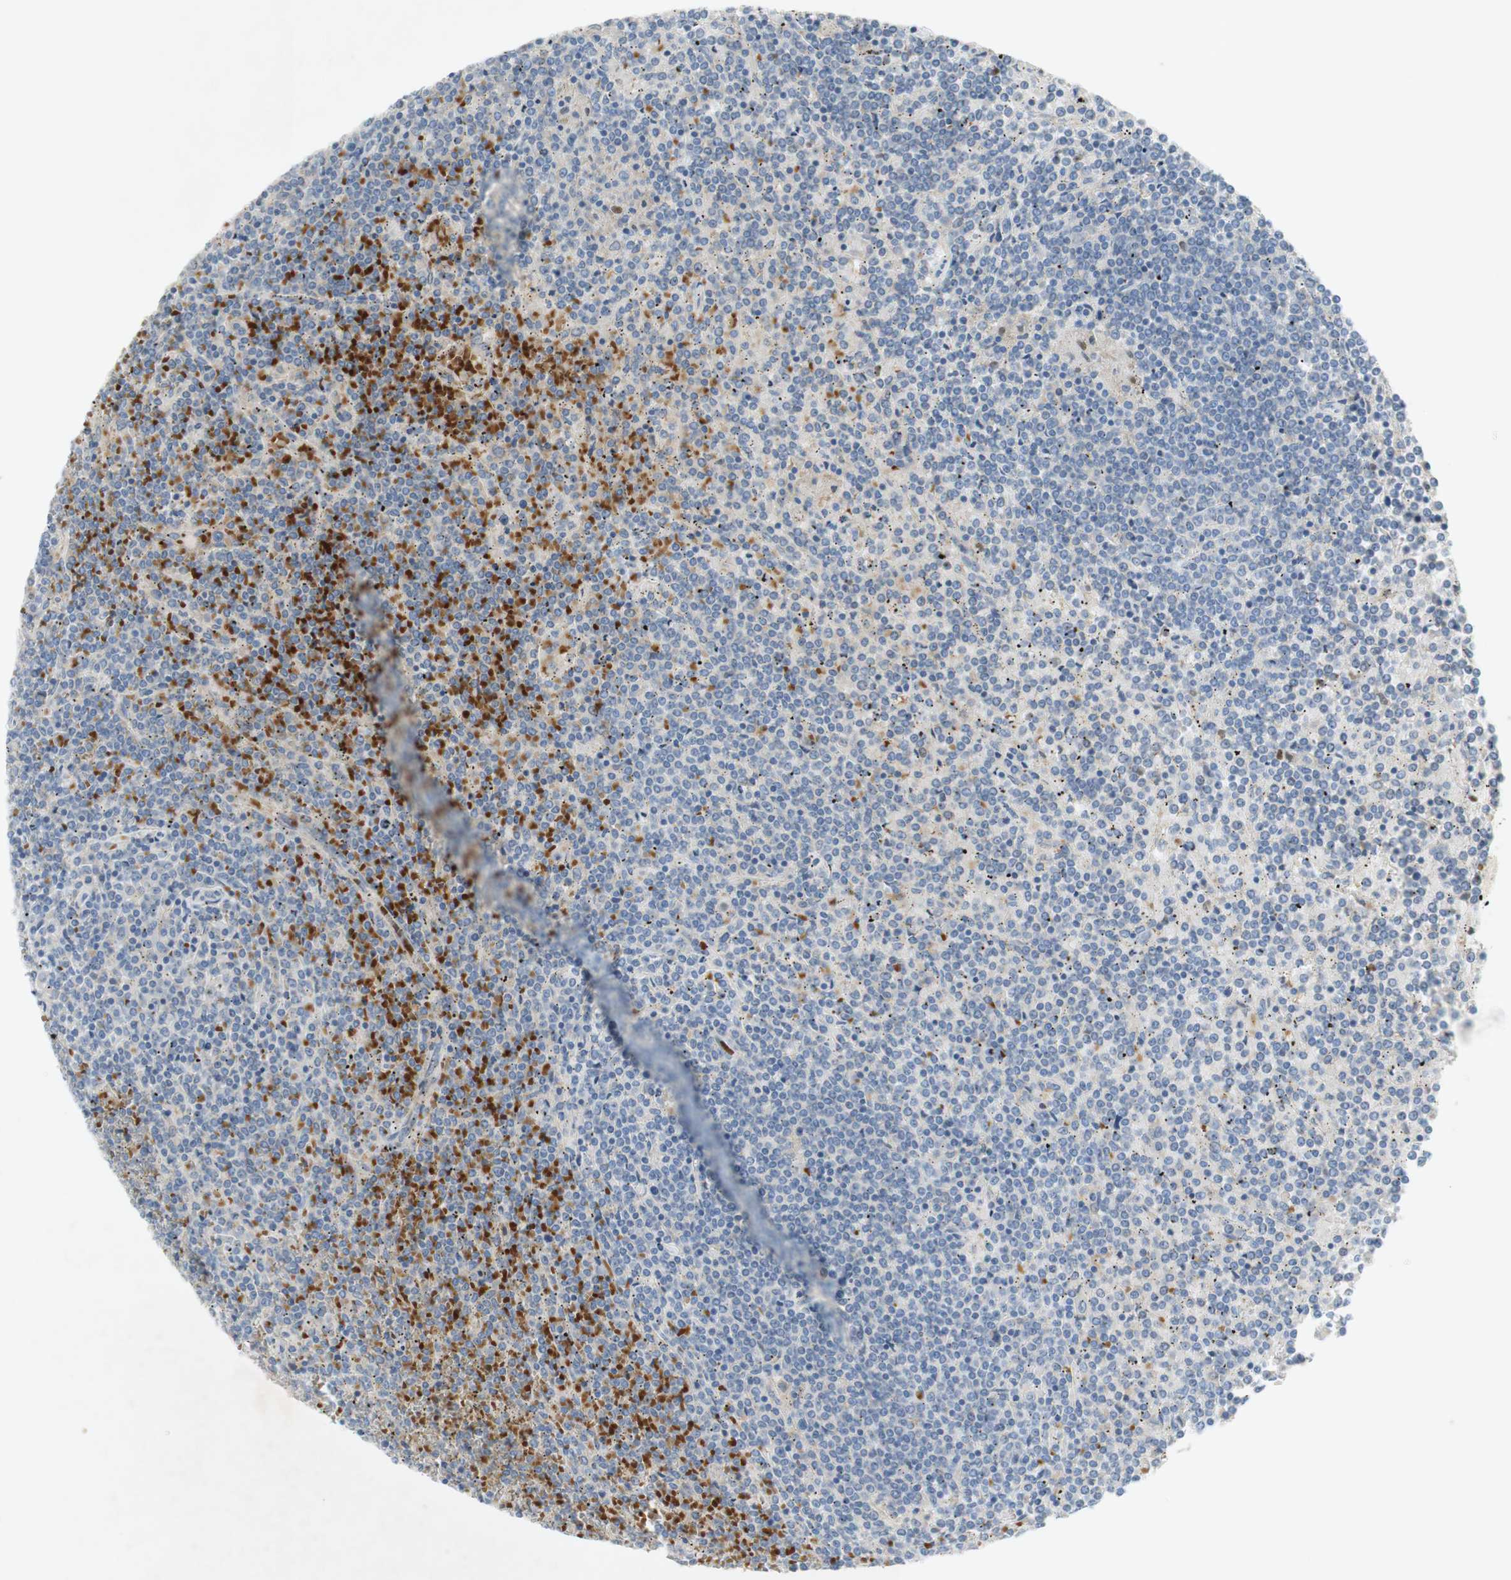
{"staining": {"intensity": "negative", "quantity": "none", "location": "none"}, "tissue": "lymphoma", "cell_type": "Tumor cells", "image_type": "cancer", "snomed": [{"axis": "morphology", "description": "Malignant lymphoma, non-Hodgkin's type, Low grade"}, {"axis": "topography", "description": "Spleen"}], "caption": "Immunohistochemical staining of lymphoma shows no significant staining in tumor cells.", "gene": "EPO", "patient": {"sex": "female", "age": 19}}